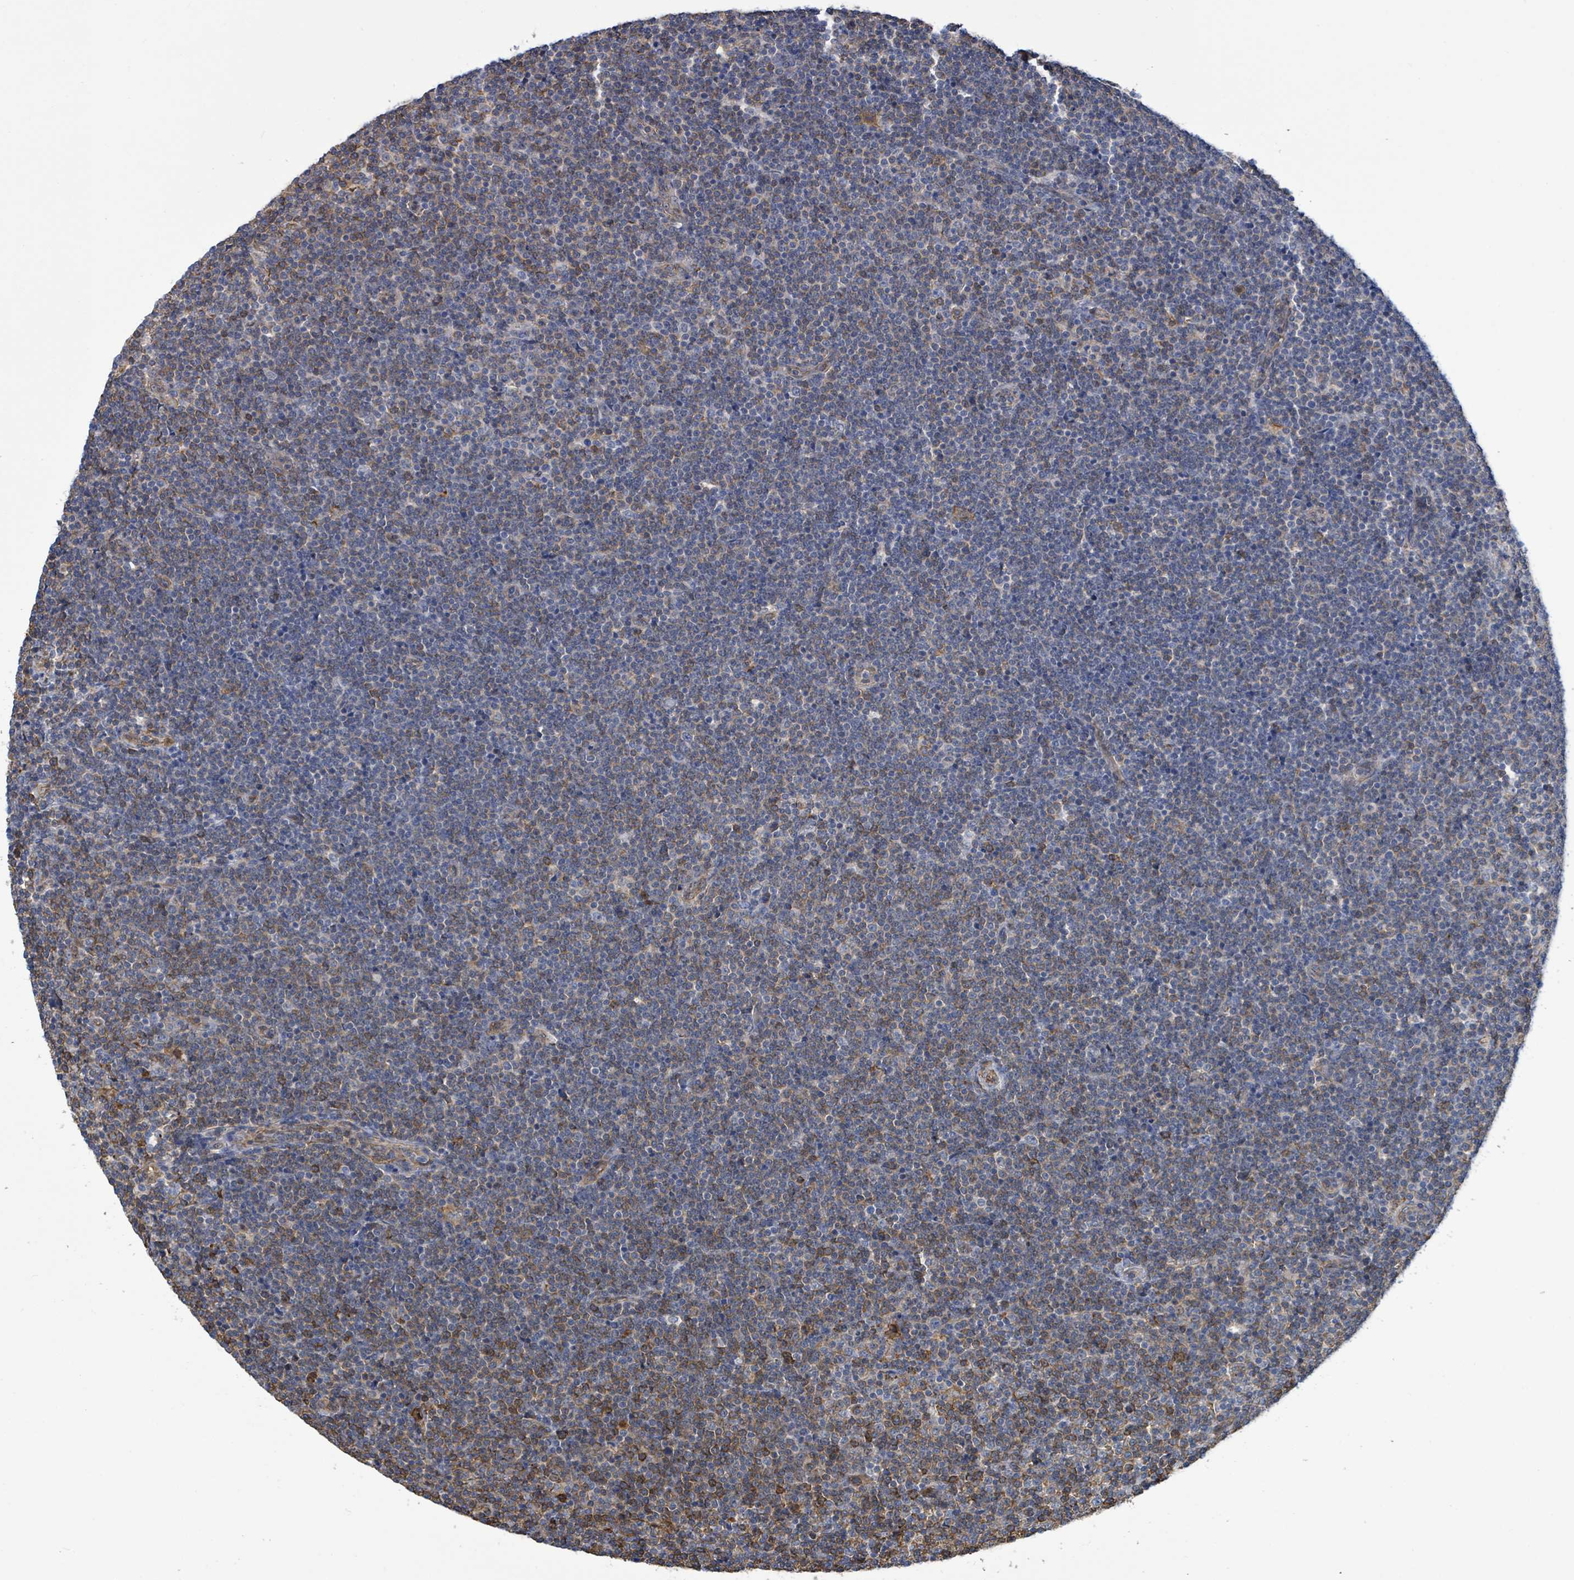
{"staining": {"intensity": "weak", "quantity": "25%-75%", "location": "cytoplasmic/membranous"}, "tissue": "lymphoma", "cell_type": "Tumor cells", "image_type": "cancer", "snomed": [{"axis": "morphology", "description": "Malignant lymphoma, non-Hodgkin's type, Low grade"}, {"axis": "topography", "description": "Lymph node"}], "caption": "Immunohistochemistry (DAB (3,3'-diaminobenzidine)) staining of lymphoma reveals weak cytoplasmic/membranous protein positivity in about 25%-75% of tumor cells.", "gene": "PRKRIP1", "patient": {"sex": "male", "age": 48}}